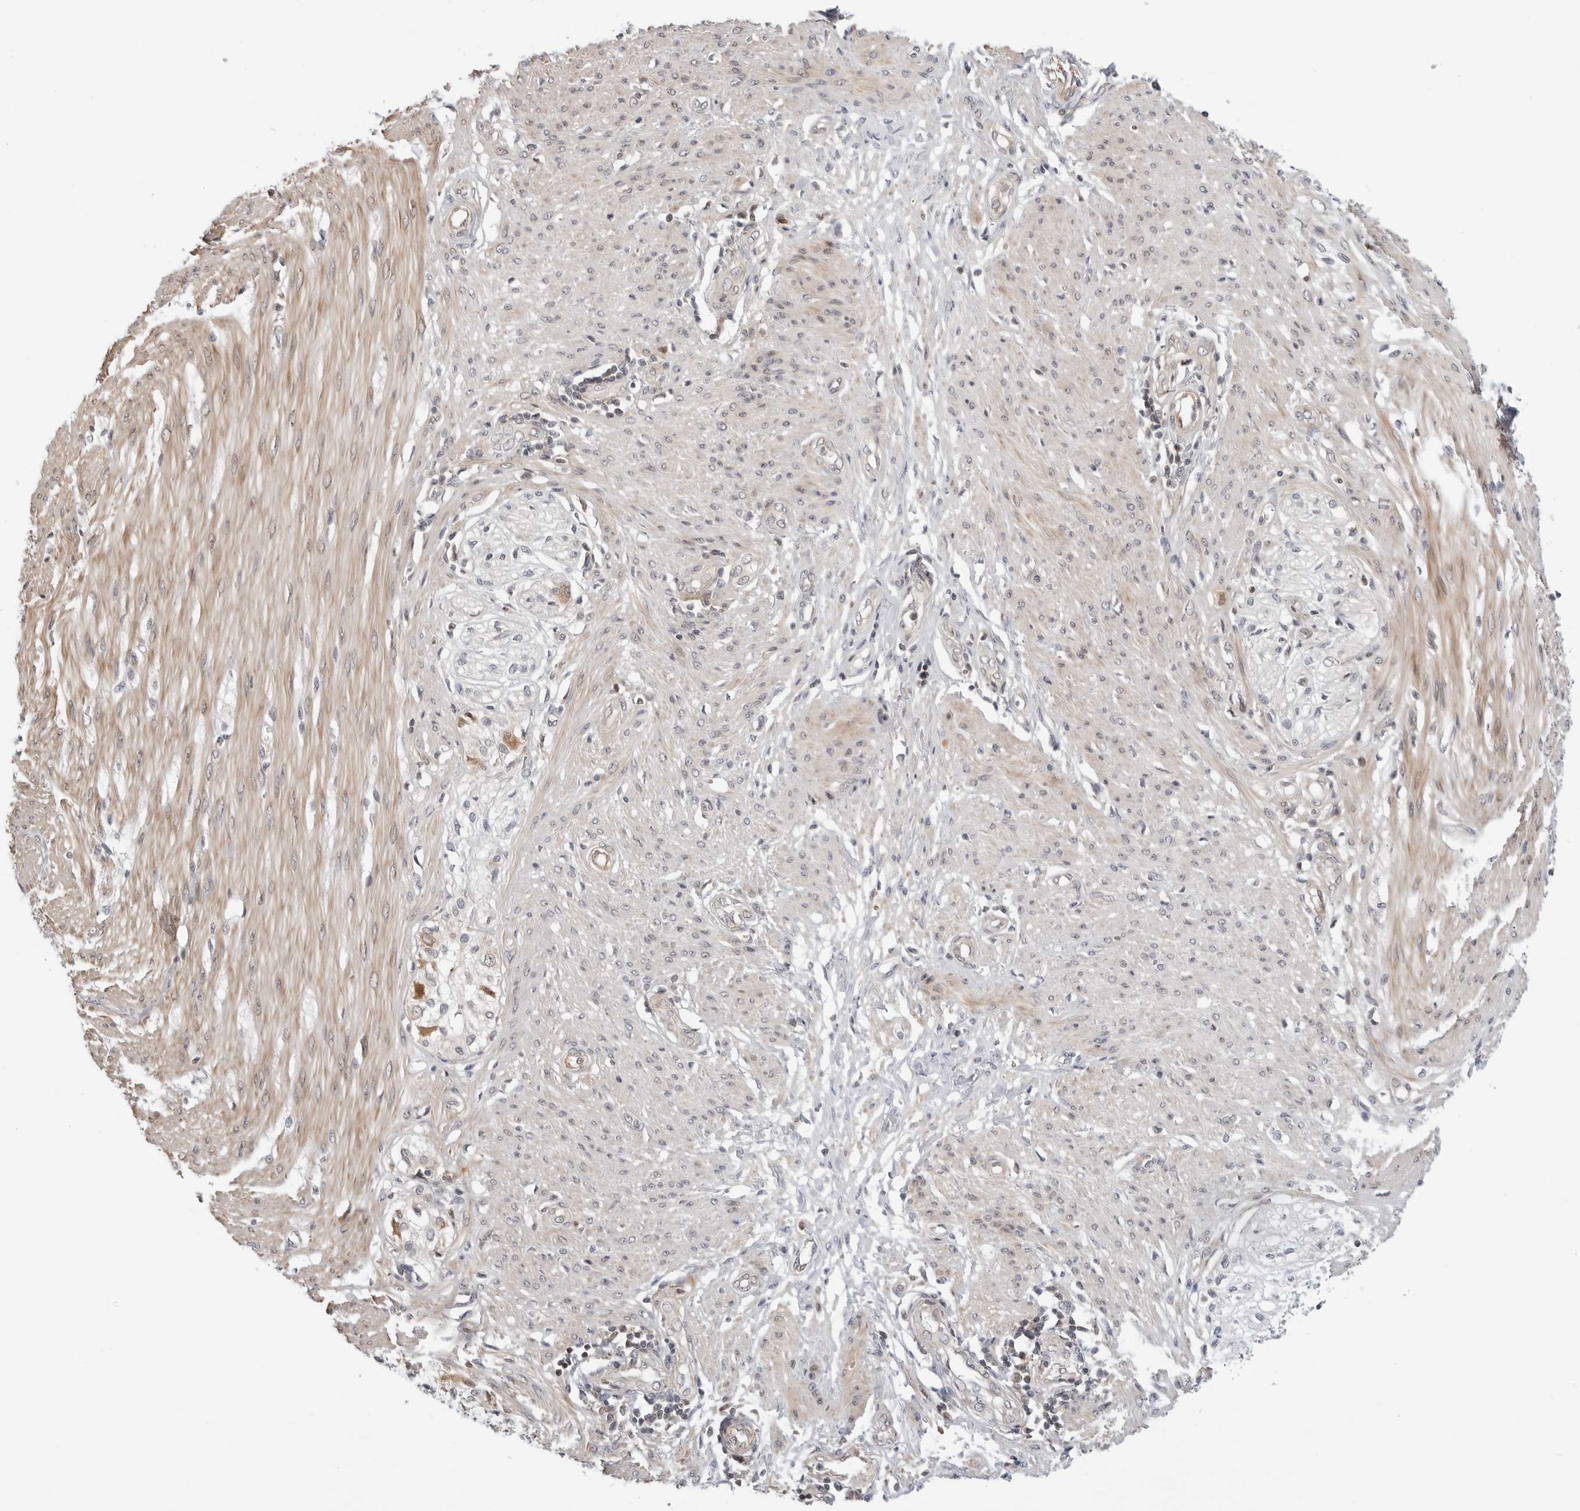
{"staining": {"intensity": "moderate", "quantity": ">75%", "location": "cytoplasmic/membranous"}, "tissue": "smooth muscle", "cell_type": "Smooth muscle cells", "image_type": "normal", "snomed": [{"axis": "morphology", "description": "Normal tissue, NOS"}, {"axis": "morphology", "description": "Adenocarcinoma, NOS"}, {"axis": "topography", "description": "Colon"}, {"axis": "topography", "description": "Peripheral nerve tissue"}], "caption": "Smooth muscle stained with a brown dye demonstrates moderate cytoplasmic/membranous positive staining in approximately >75% of smooth muscle cells.", "gene": "STXBP3", "patient": {"sex": "male", "age": 14}}